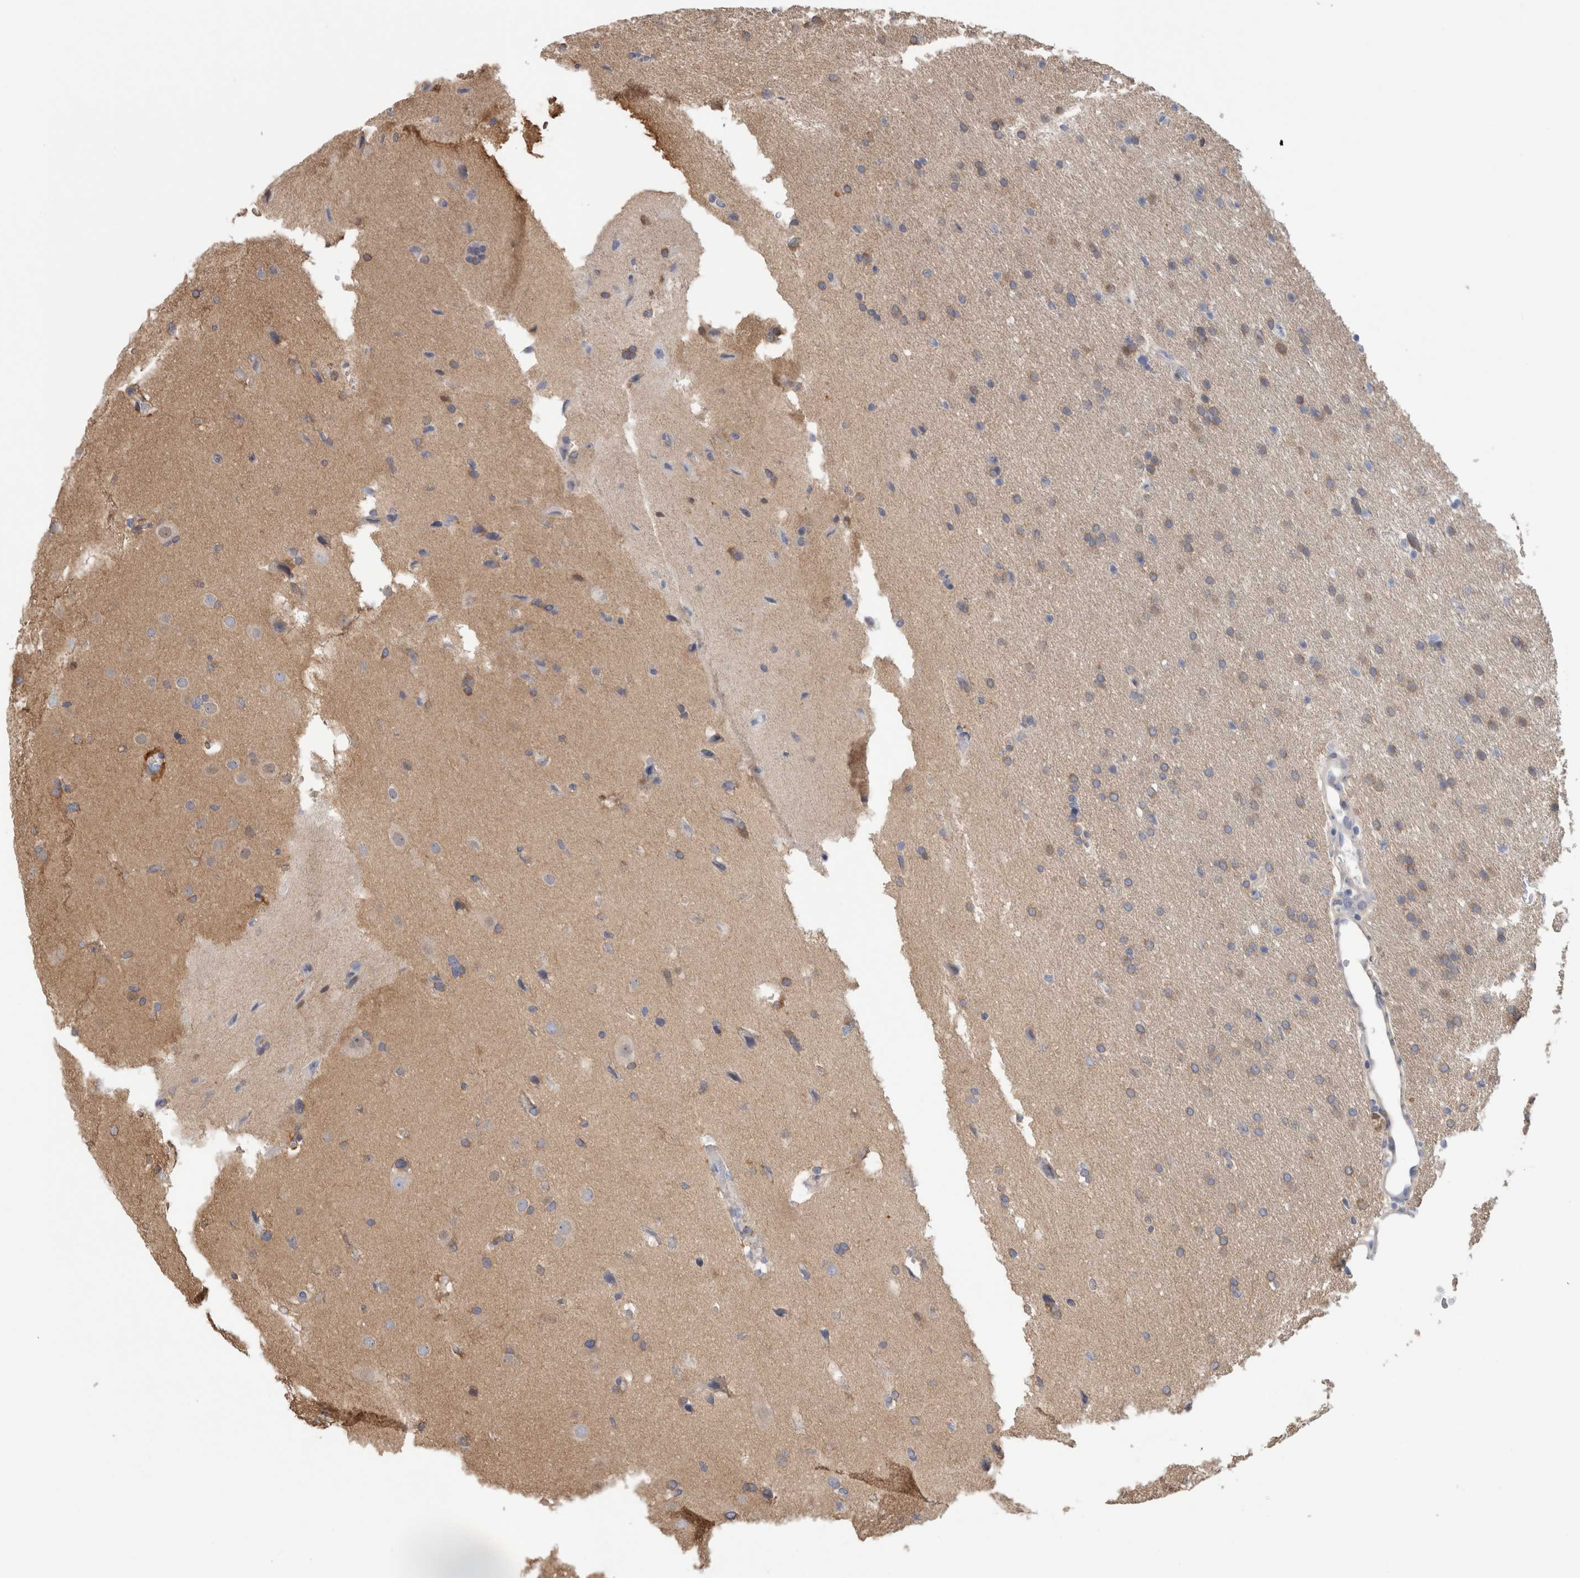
{"staining": {"intensity": "moderate", "quantity": "<25%", "location": "cytoplasmic/membranous"}, "tissue": "glioma", "cell_type": "Tumor cells", "image_type": "cancer", "snomed": [{"axis": "morphology", "description": "Glioma, malignant, Low grade"}, {"axis": "topography", "description": "Brain"}], "caption": "Glioma tissue demonstrates moderate cytoplasmic/membranous positivity in approximately <25% of tumor cells, visualized by immunohistochemistry. (DAB (3,3'-diaminobenzidine) IHC, brown staining for protein, blue staining for nuclei).", "gene": "SCRN1", "patient": {"sex": "female", "age": 37}}